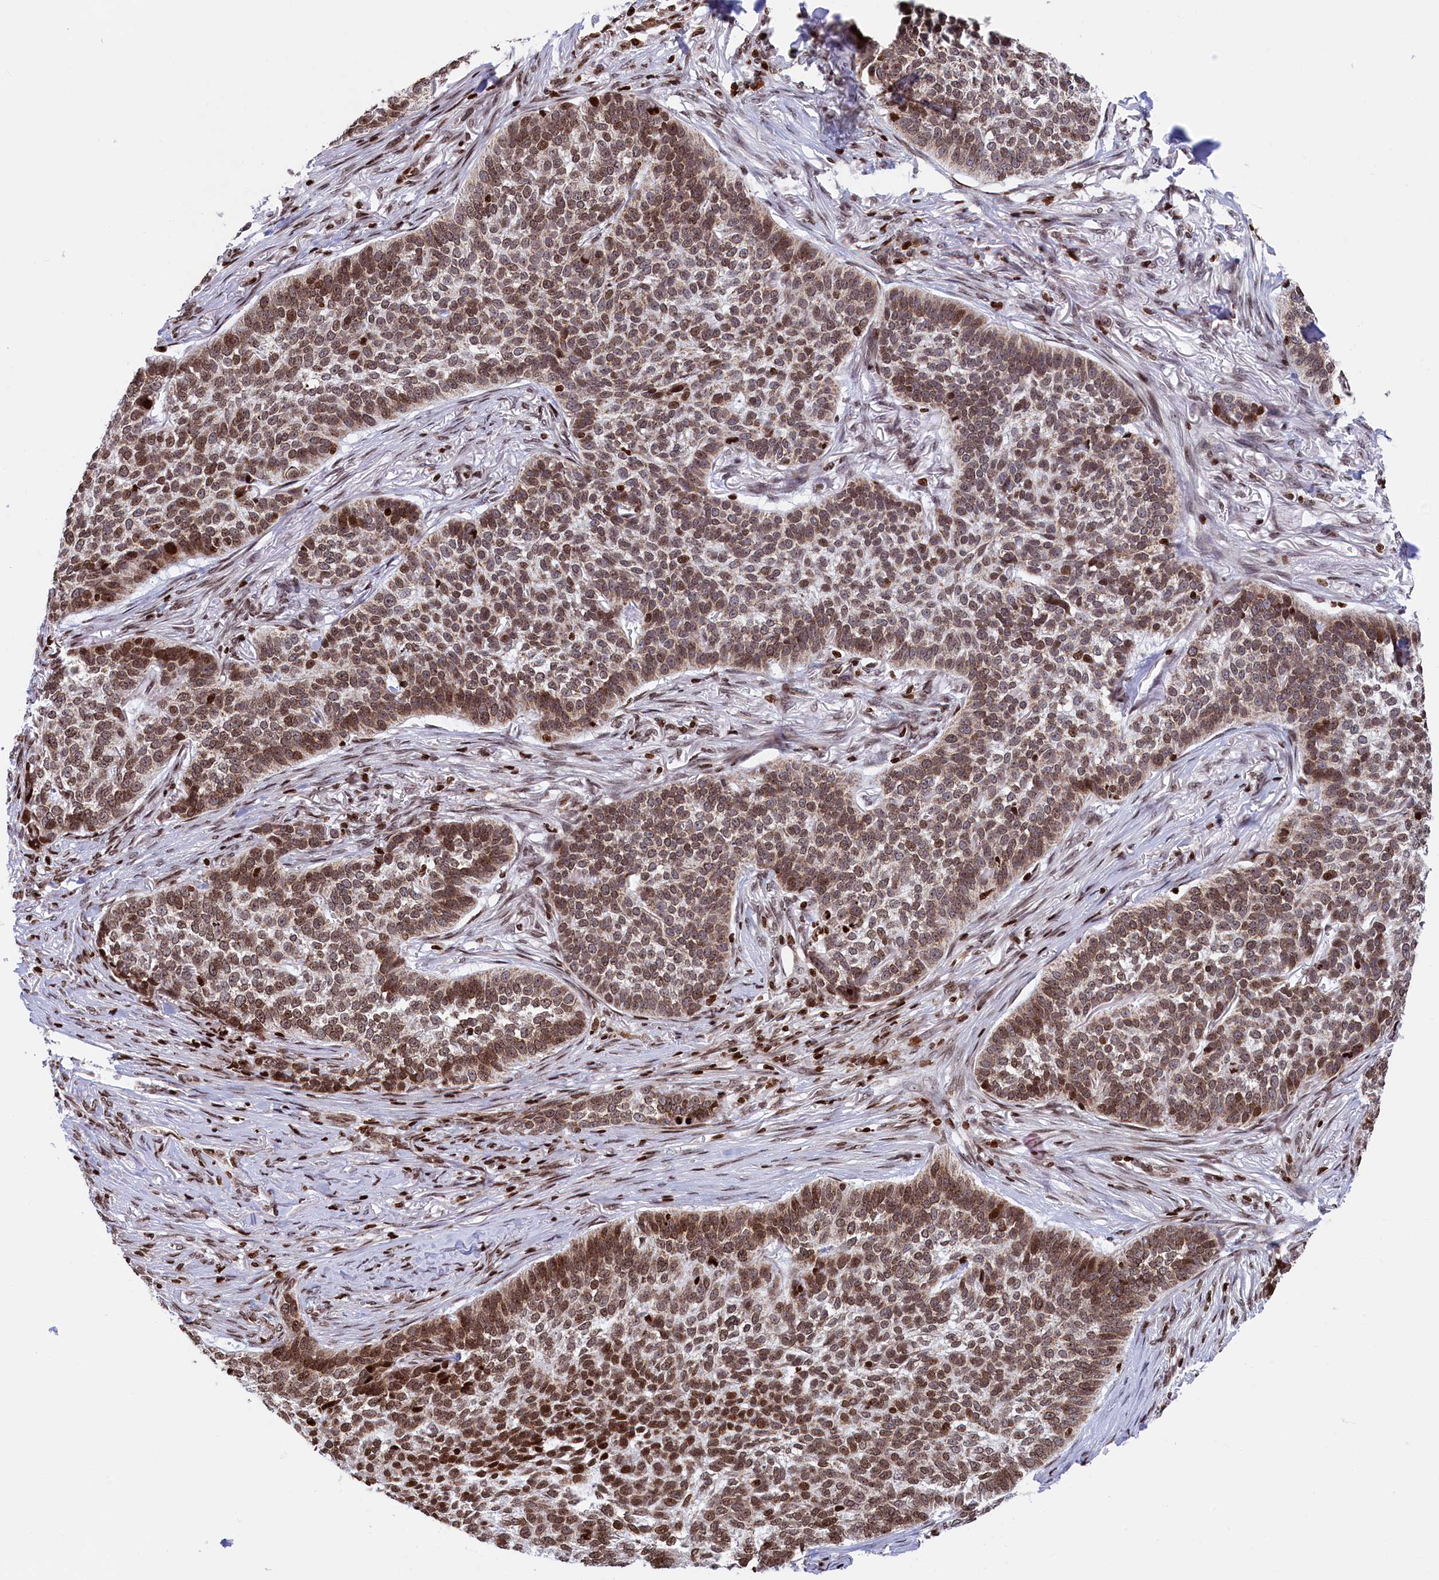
{"staining": {"intensity": "moderate", "quantity": ">75%", "location": "cytoplasmic/membranous,nuclear"}, "tissue": "skin cancer", "cell_type": "Tumor cells", "image_type": "cancer", "snomed": [{"axis": "morphology", "description": "Basal cell carcinoma"}, {"axis": "topography", "description": "Skin"}], "caption": "IHC of human skin basal cell carcinoma shows medium levels of moderate cytoplasmic/membranous and nuclear staining in approximately >75% of tumor cells. Immunohistochemistry (ihc) stains the protein in brown and the nuclei are stained blue.", "gene": "TIMM29", "patient": {"sex": "male", "age": 85}}